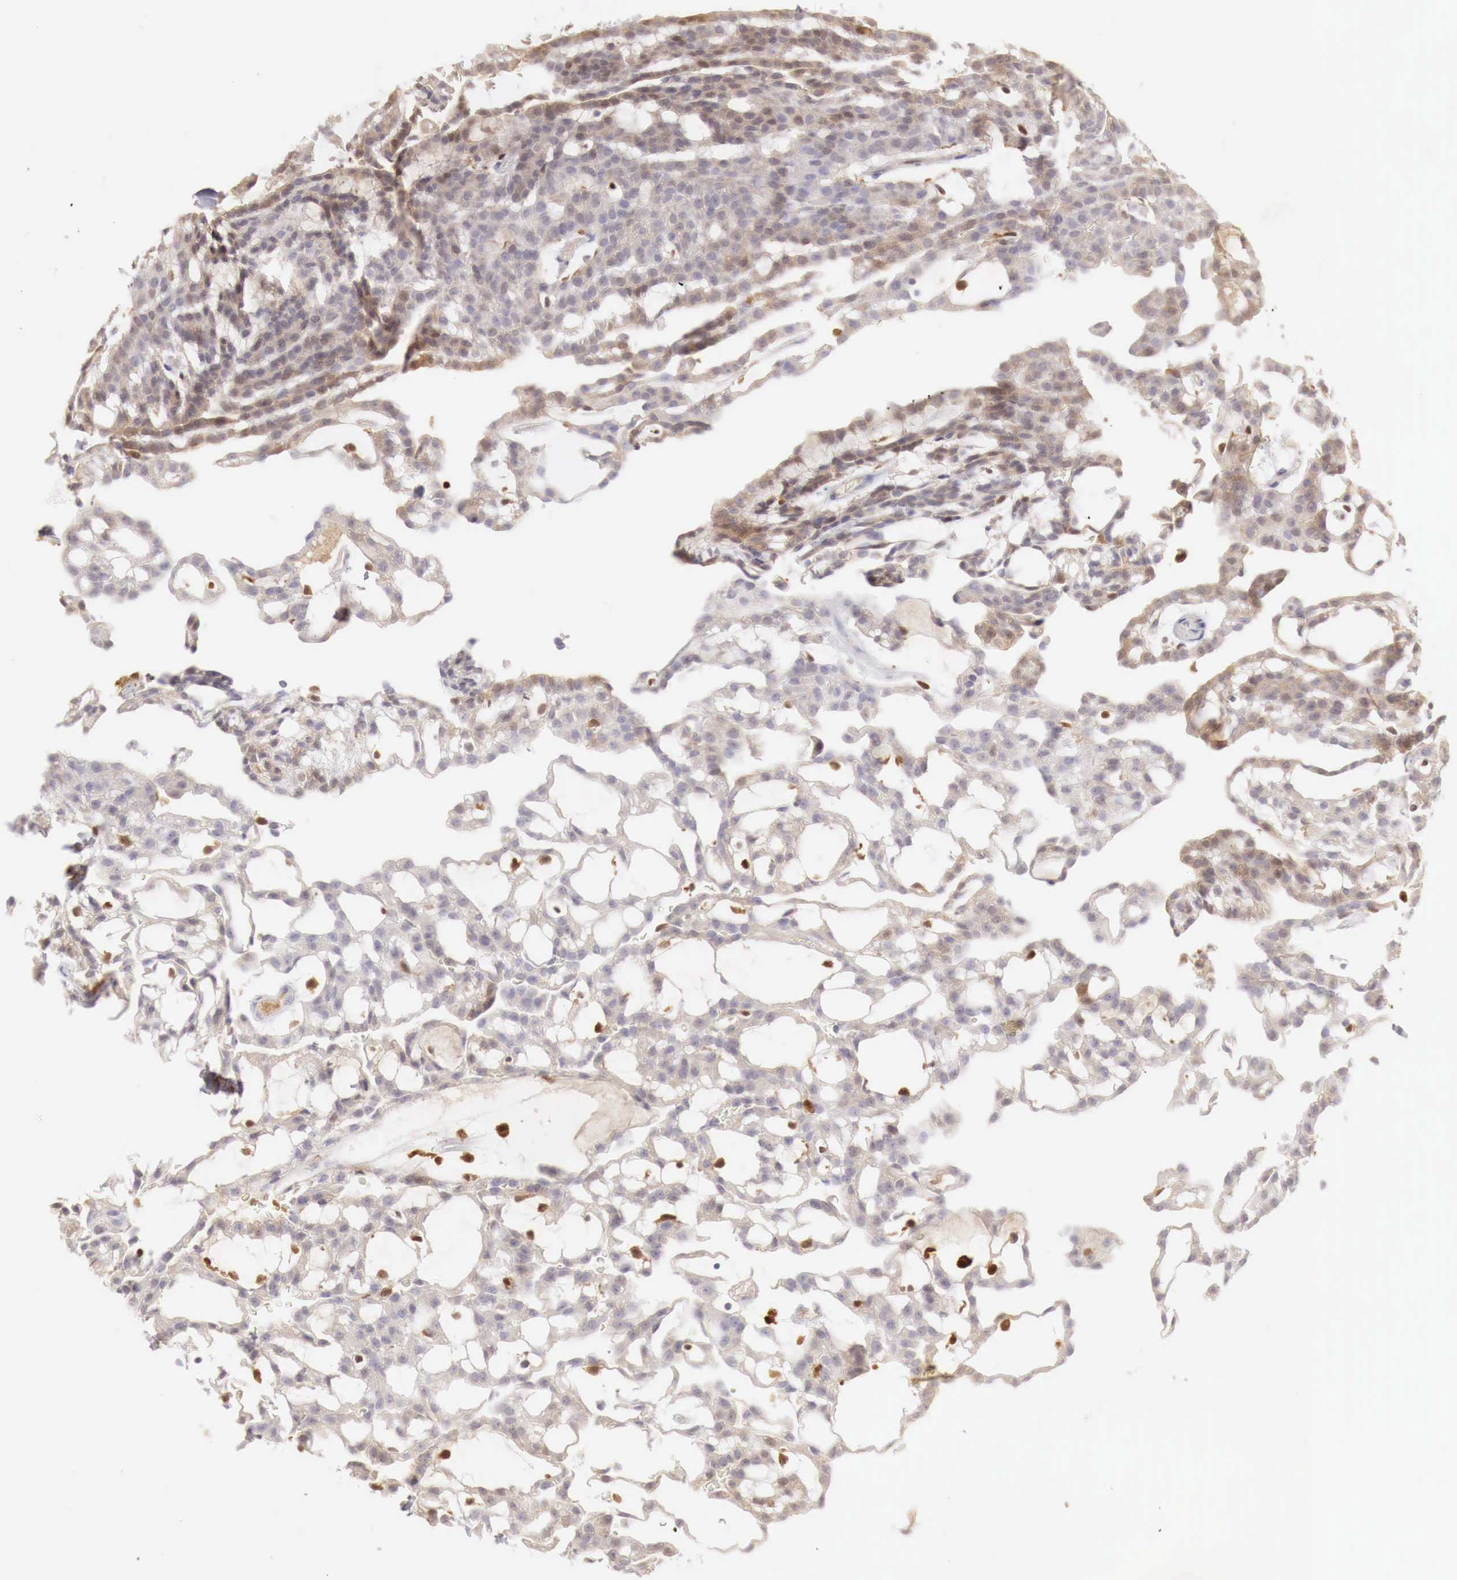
{"staining": {"intensity": "weak", "quantity": "<25%", "location": "cytoplasmic/membranous"}, "tissue": "renal cancer", "cell_type": "Tumor cells", "image_type": "cancer", "snomed": [{"axis": "morphology", "description": "Adenocarcinoma, NOS"}, {"axis": "topography", "description": "Kidney"}], "caption": "Immunohistochemical staining of human renal adenocarcinoma displays no significant expression in tumor cells.", "gene": "RENBP", "patient": {"sex": "male", "age": 63}}